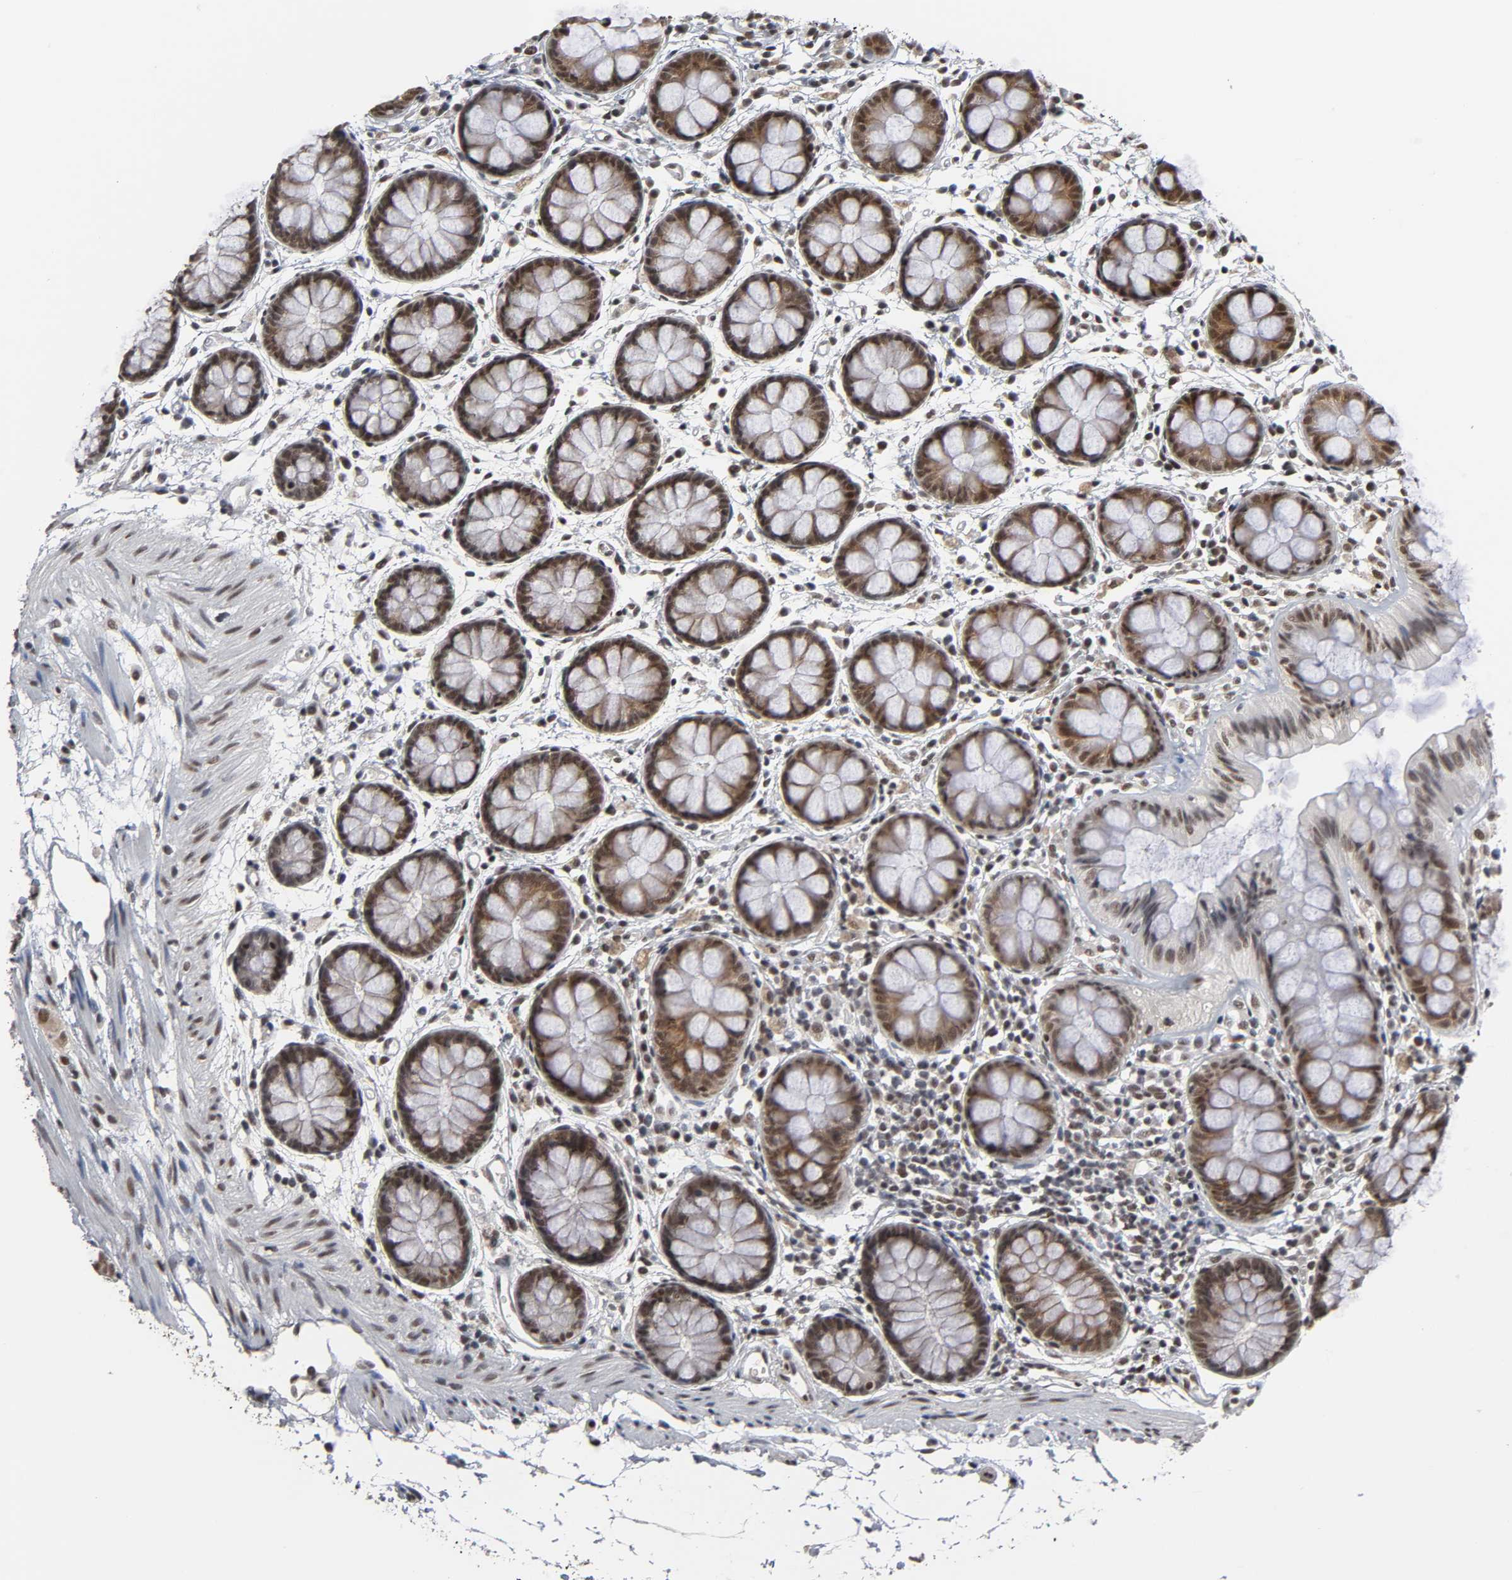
{"staining": {"intensity": "moderate", "quantity": ">75%", "location": "cytoplasmic/membranous,nuclear"}, "tissue": "rectum", "cell_type": "Glandular cells", "image_type": "normal", "snomed": [{"axis": "morphology", "description": "Normal tissue, NOS"}, {"axis": "topography", "description": "Rectum"}], "caption": "Rectum stained with DAB (3,3'-diaminobenzidine) immunohistochemistry exhibits medium levels of moderate cytoplasmic/membranous,nuclear positivity in approximately >75% of glandular cells.", "gene": "TRIM33", "patient": {"sex": "female", "age": 66}}